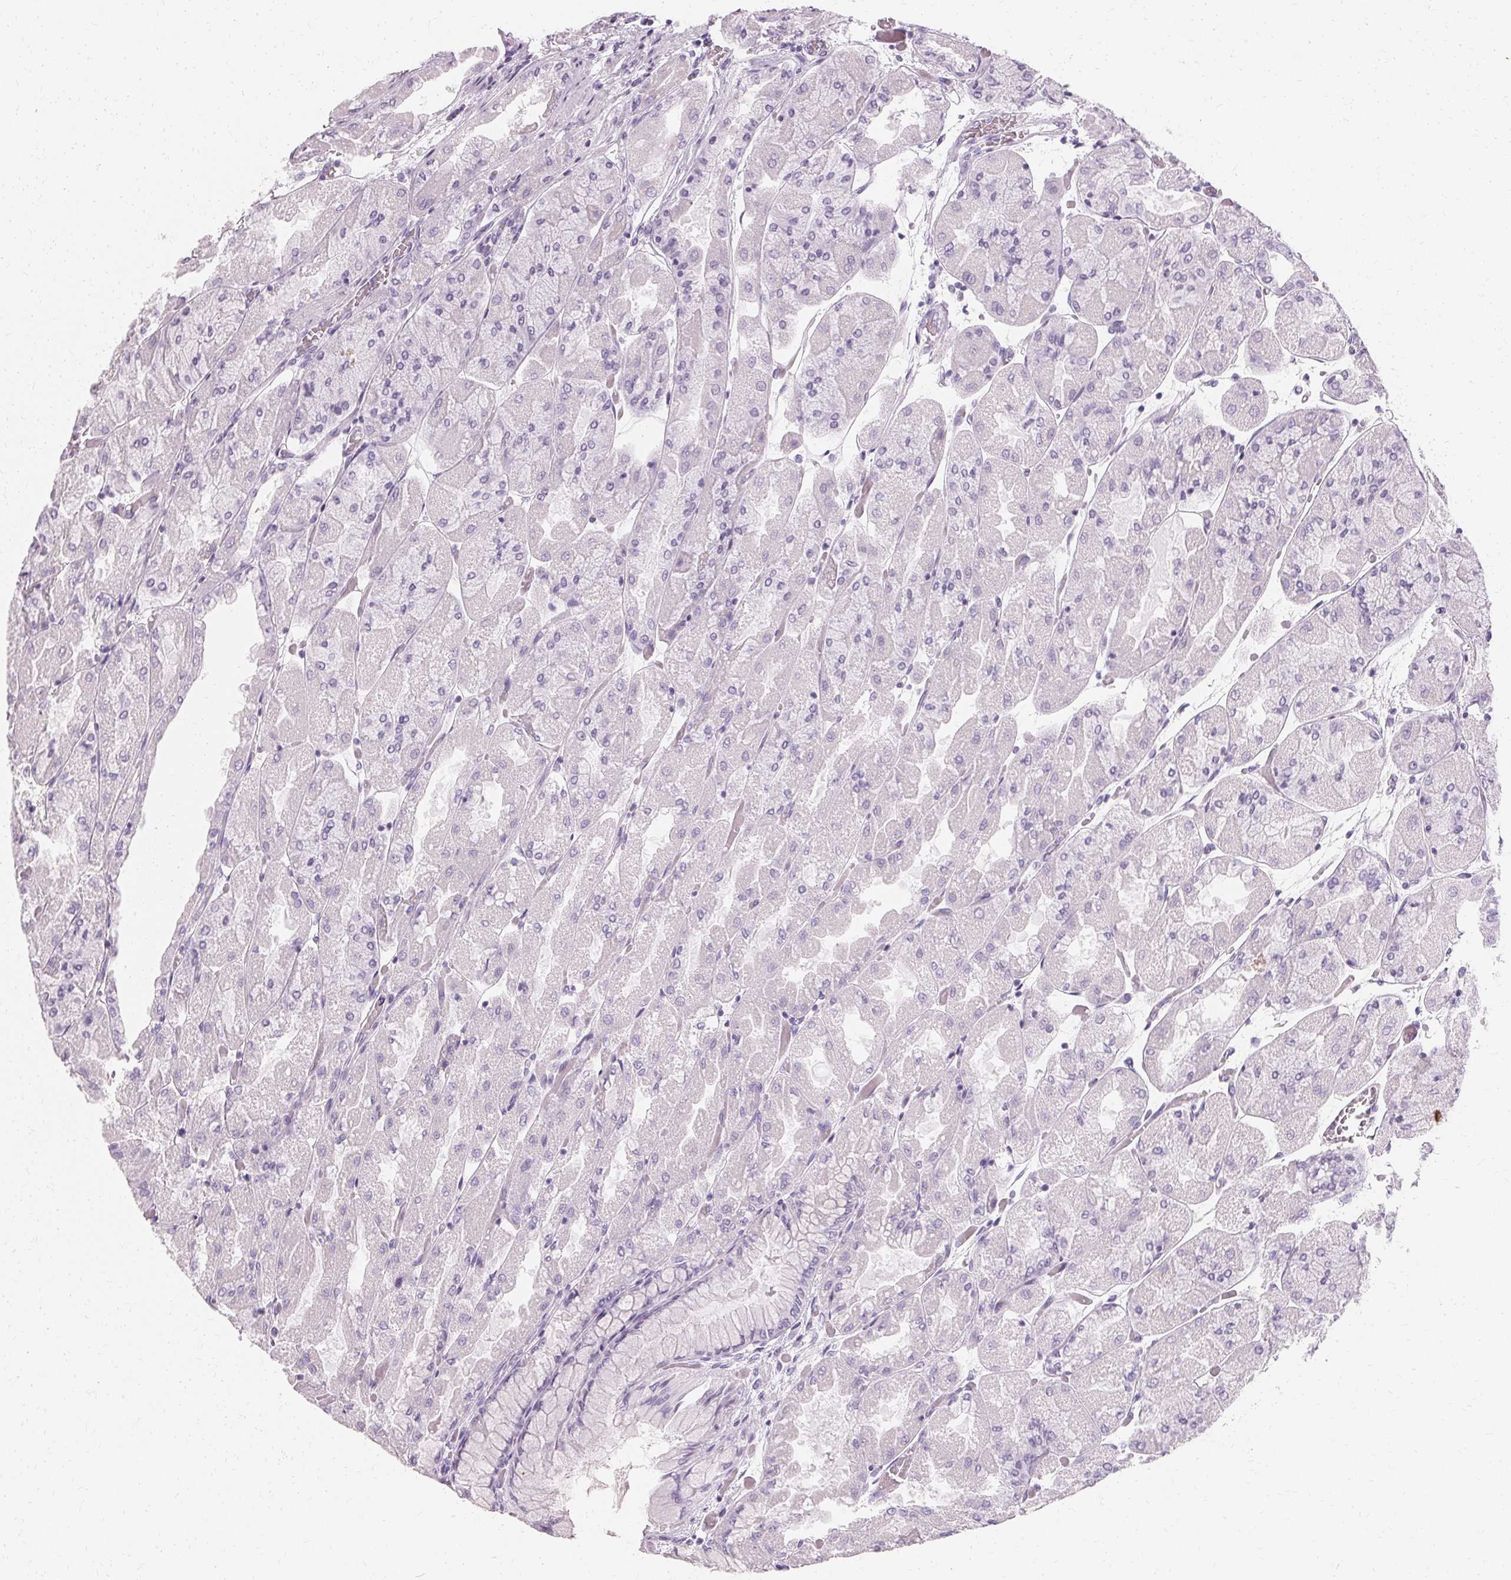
{"staining": {"intensity": "negative", "quantity": "none", "location": "none"}, "tissue": "stomach", "cell_type": "Glandular cells", "image_type": "normal", "snomed": [{"axis": "morphology", "description": "Normal tissue, NOS"}, {"axis": "topography", "description": "Stomach"}], "caption": "A photomicrograph of stomach stained for a protein exhibits no brown staining in glandular cells. (DAB (3,3'-diaminobenzidine) IHC with hematoxylin counter stain).", "gene": "KRT6A", "patient": {"sex": "female", "age": 61}}